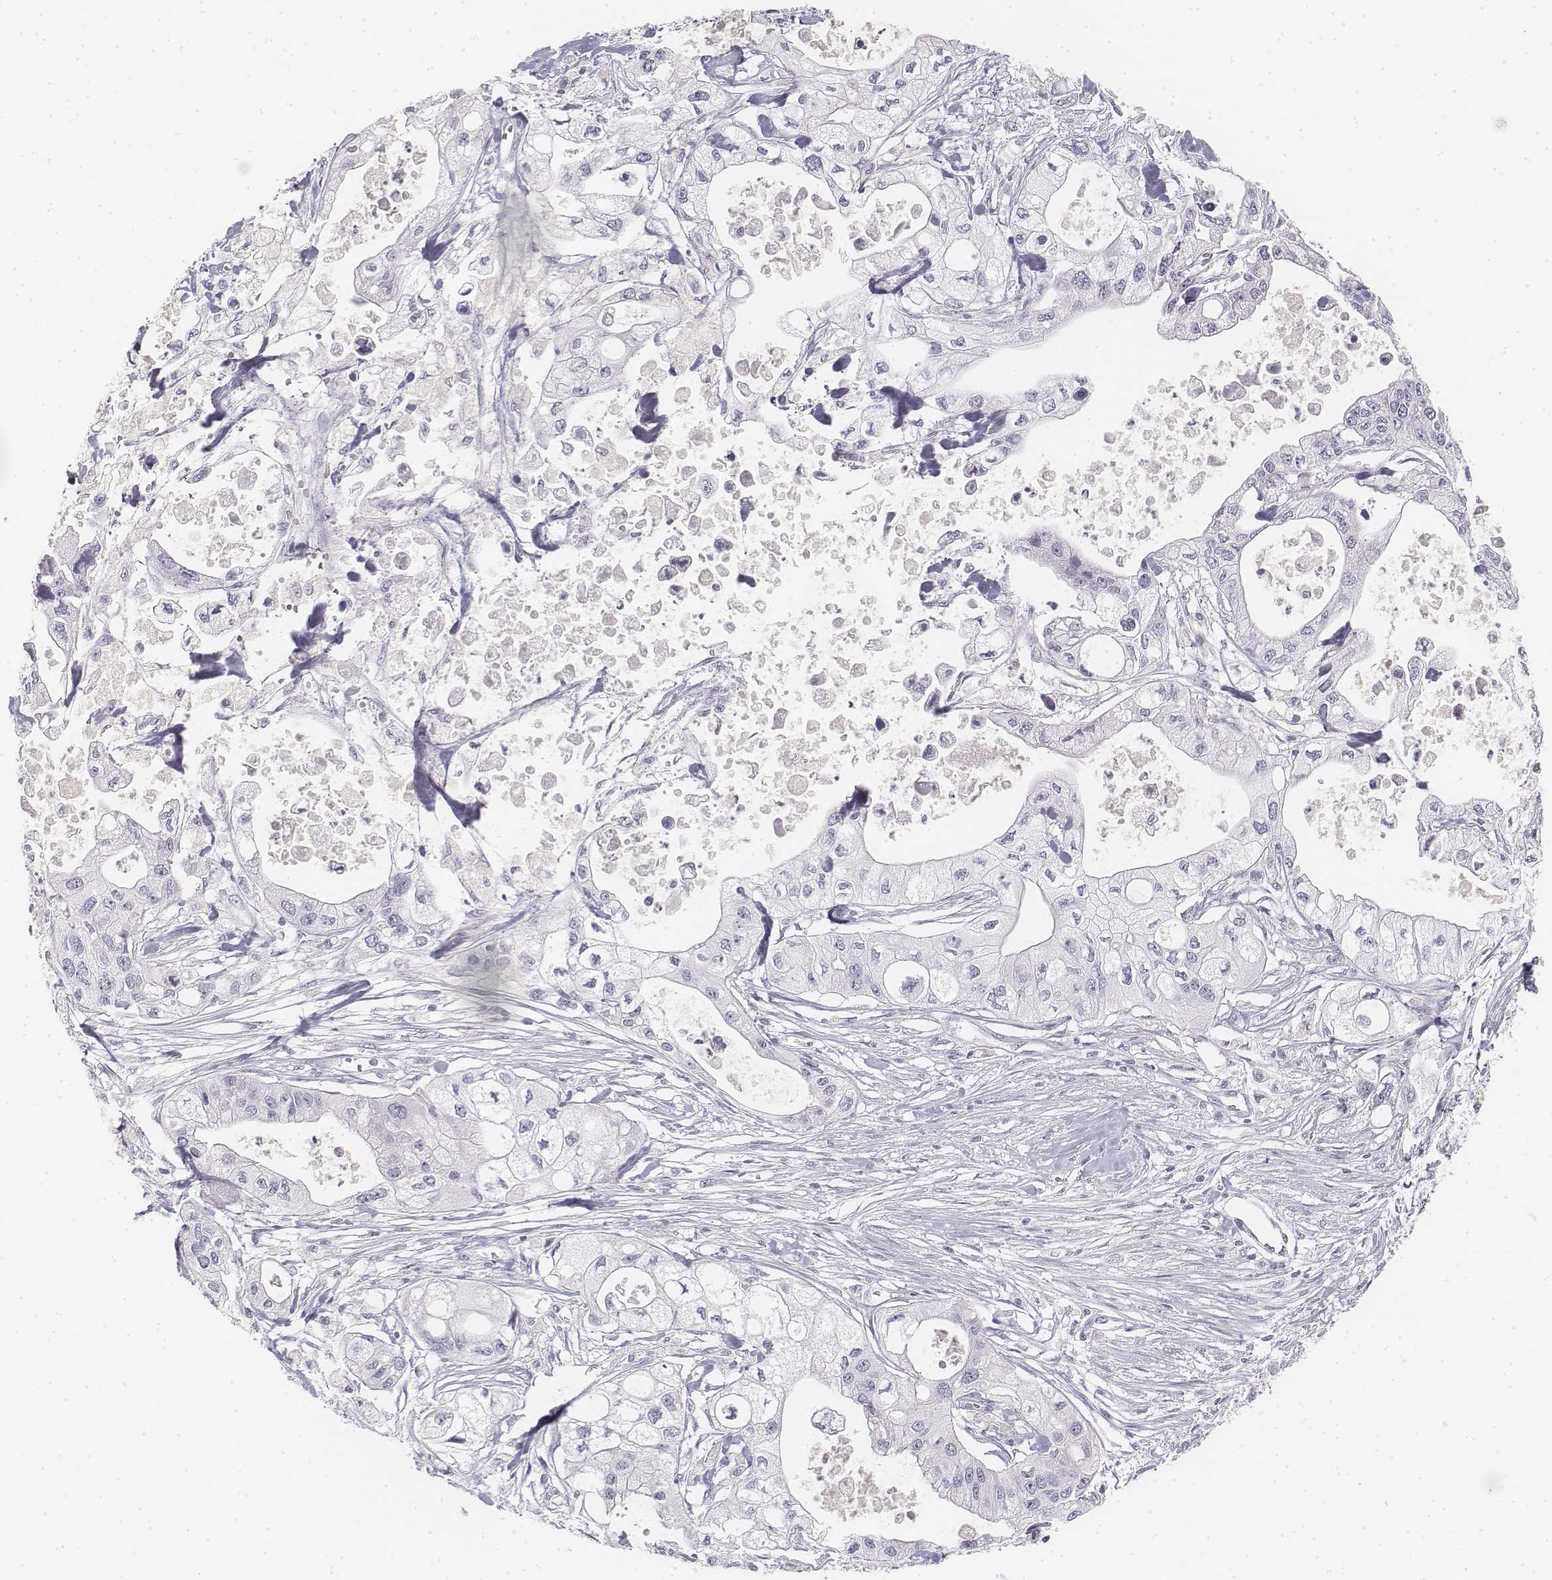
{"staining": {"intensity": "negative", "quantity": "none", "location": "none"}, "tissue": "pancreatic cancer", "cell_type": "Tumor cells", "image_type": "cancer", "snomed": [{"axis": "morphology", "description": "Adenocarcinoma, NOS"}, {"axis": "topography", "description": "Pancreas"}], "caption": "A micrograph of human pancreatic cancer (adenocarcinoma) is negative for staining in tumor cells.", "gene": "KRT25", "patient": {"sex": "male", "age": 70}}